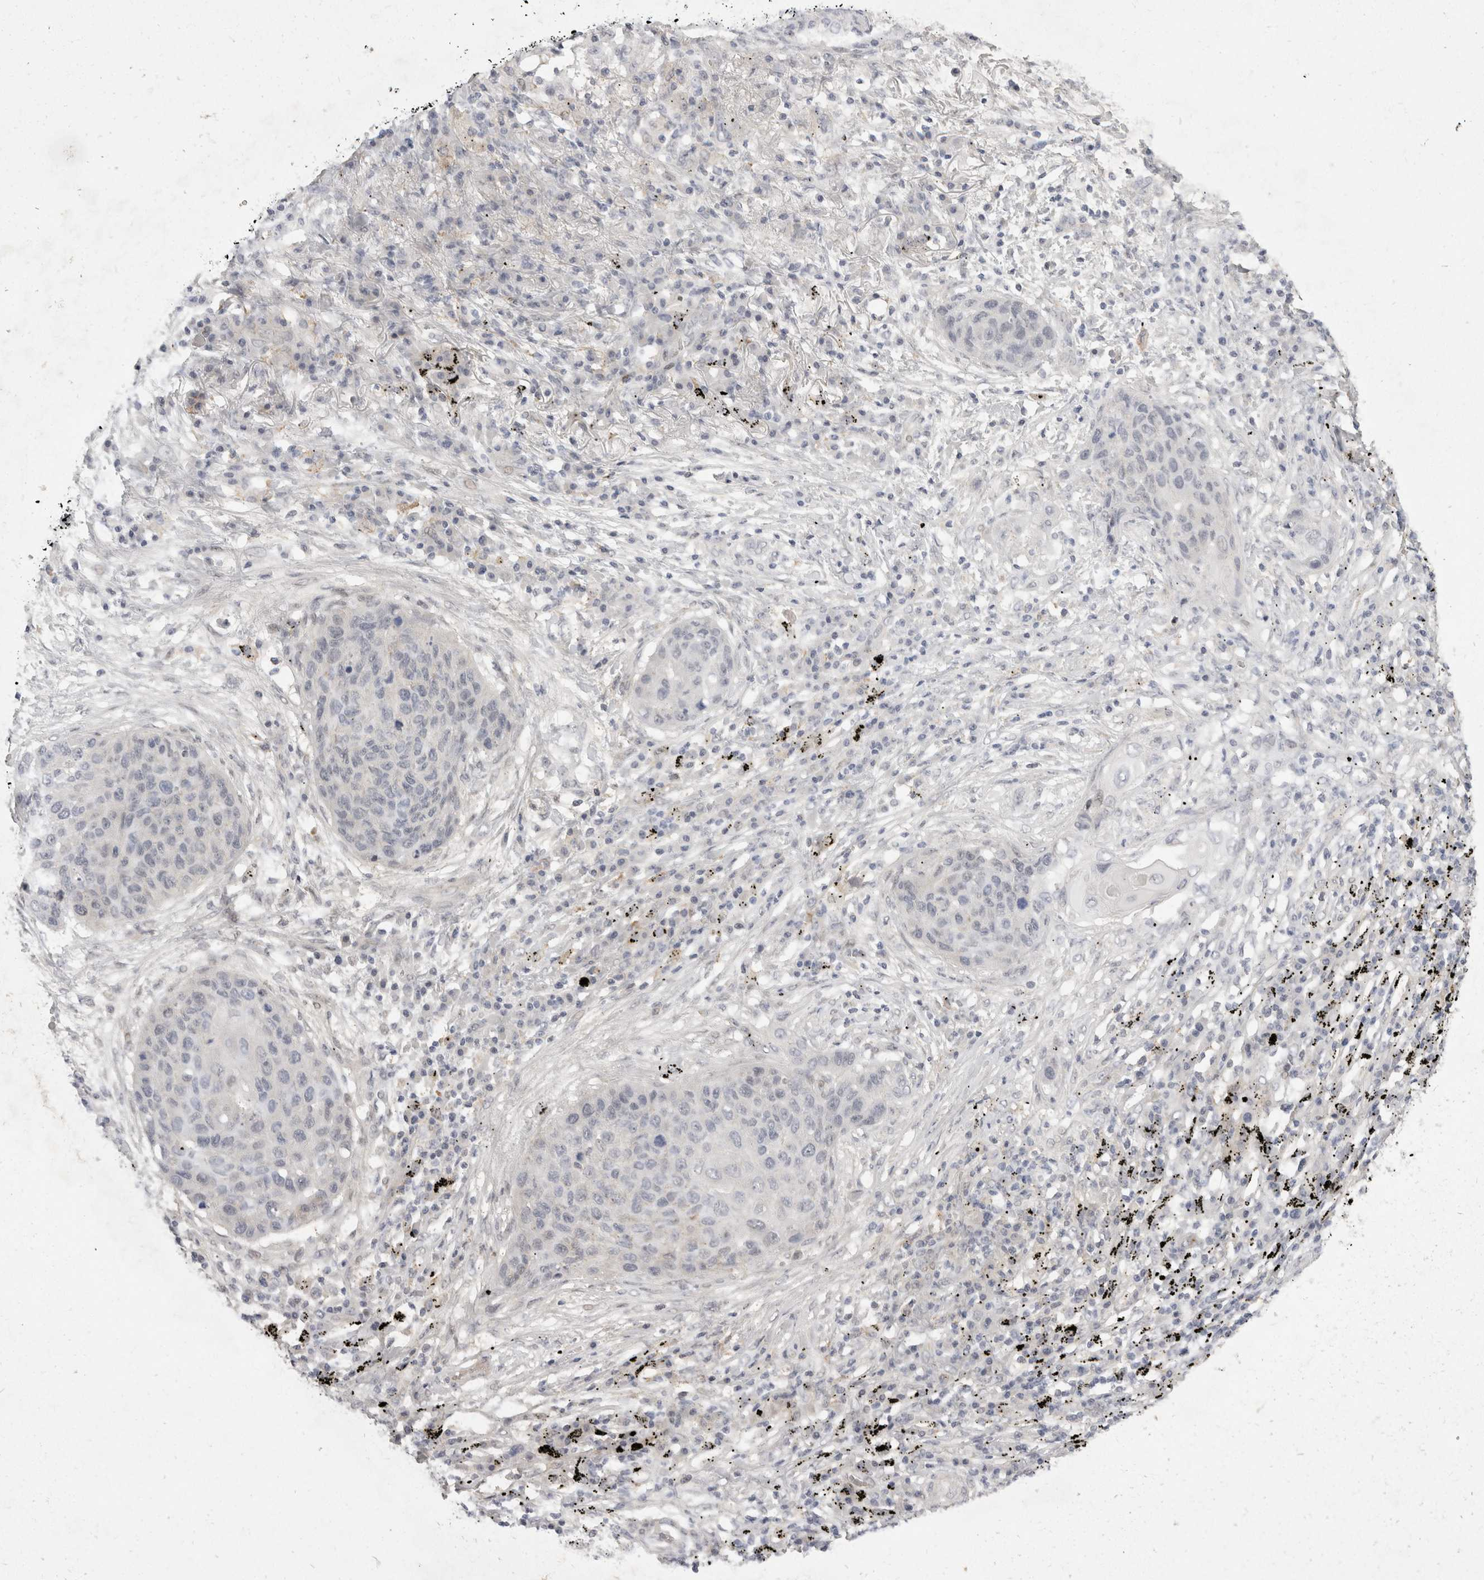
{"staining": {"intensity": "negative", "quantity": "none", "location": "none"}, "tissue": "lung cancer", "cell_type": "Tumor cells", "image_type": "cancer", "snomed": [{"axis": "morphology", "description": "Squamous cell carcinoma, NOS"}, {"axis": "topography", "description": "Lung"}], "caption": "Human lung cancer stained for a protein using immunohistochemistry demonstrates no staining in tumor cells.", "gene": "TOM1L2", "patient": {"sex": "female", "age": 63}}